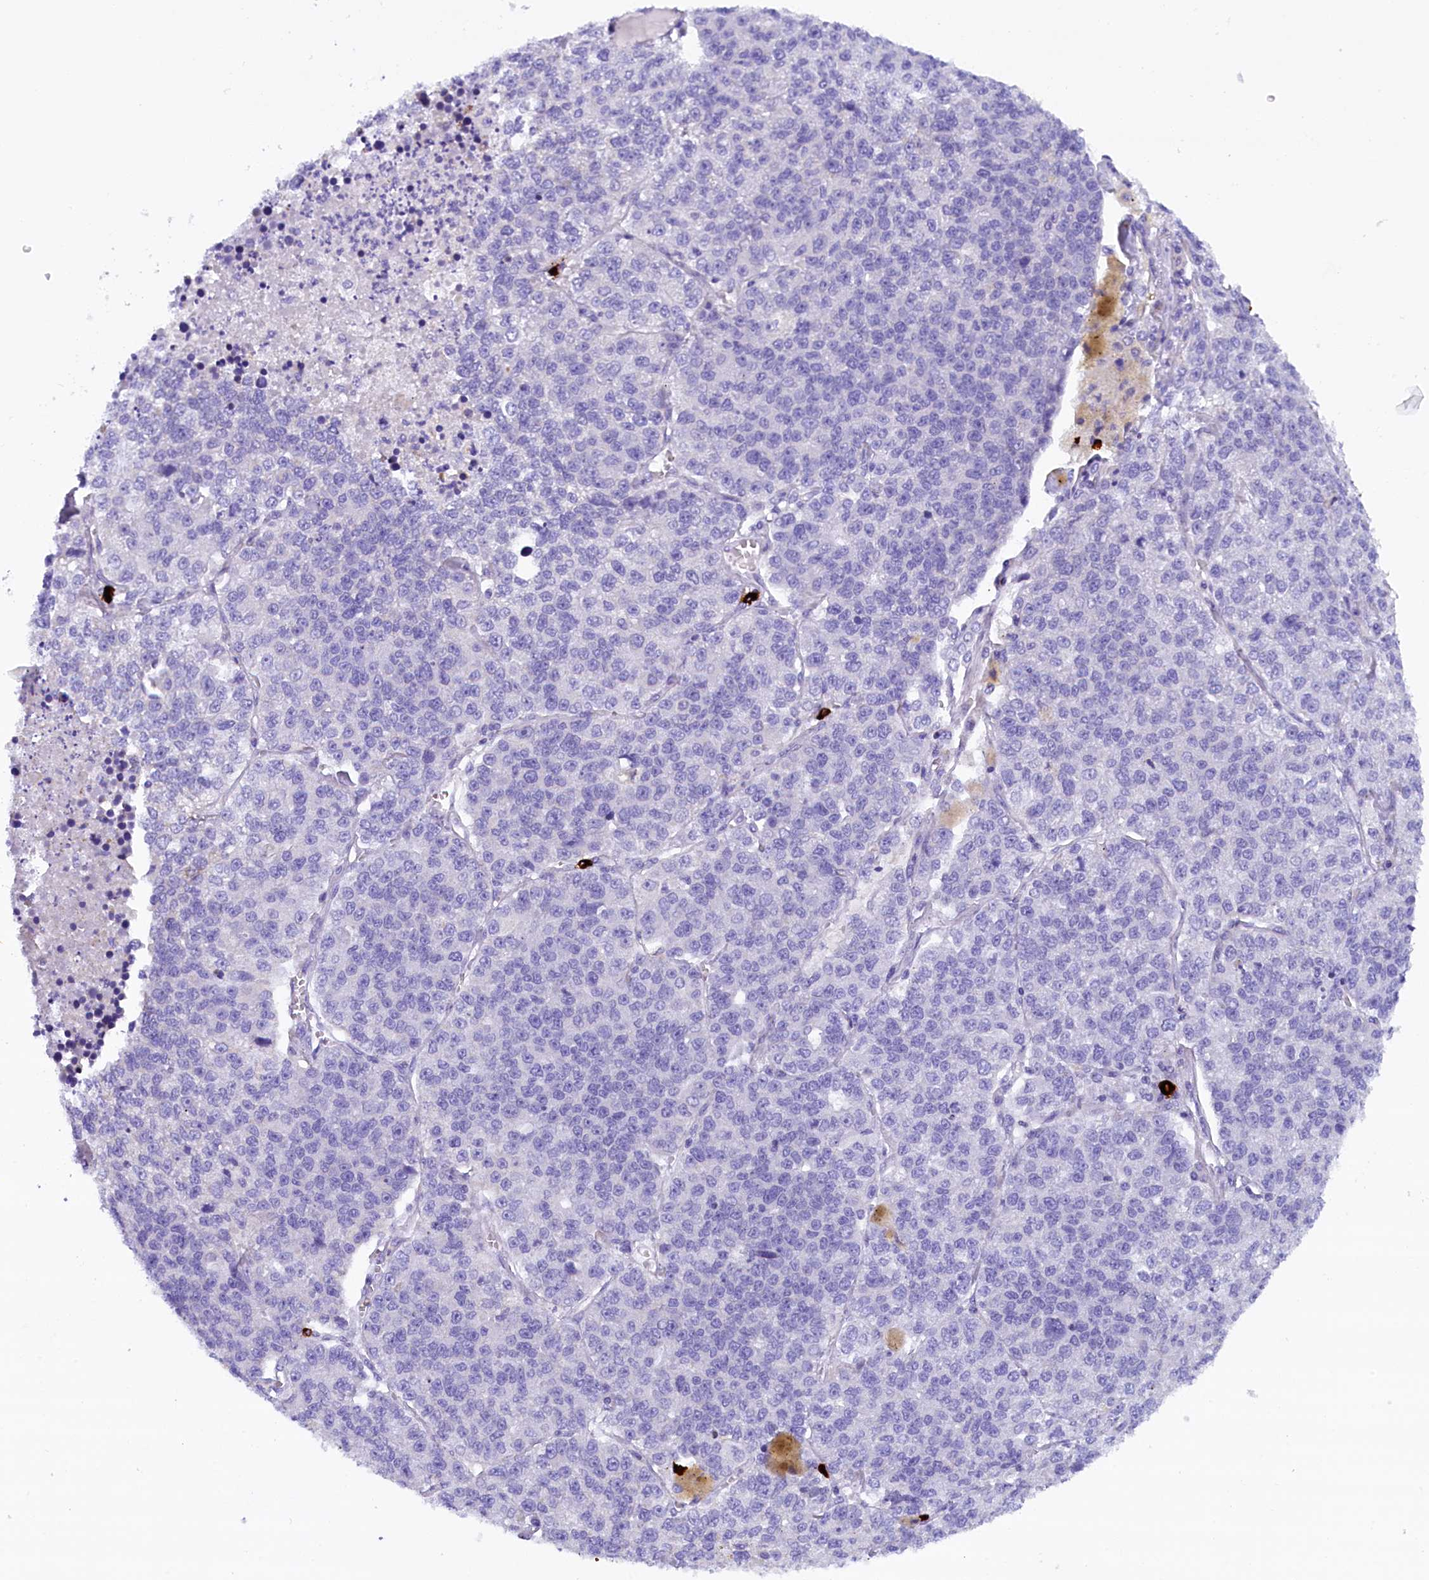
{"staining": {"intensity": "negative", "quantity": "none", "location": "none"}, "tissue": "lung cancer", "cell_type": "Tumor cells", "image_type": "cancer", "snomed": [{"axis": "morphology", "description": "Adenocarcinoma, NOS"}, {"axis": "topography", "description": "Lung"}], "caption": "Micrograph shows no significant protein expression in tumor cells of adenocarcinoma (lung).", "gene": "RTTN", "patient": {"sex": "male", "age": 49}}